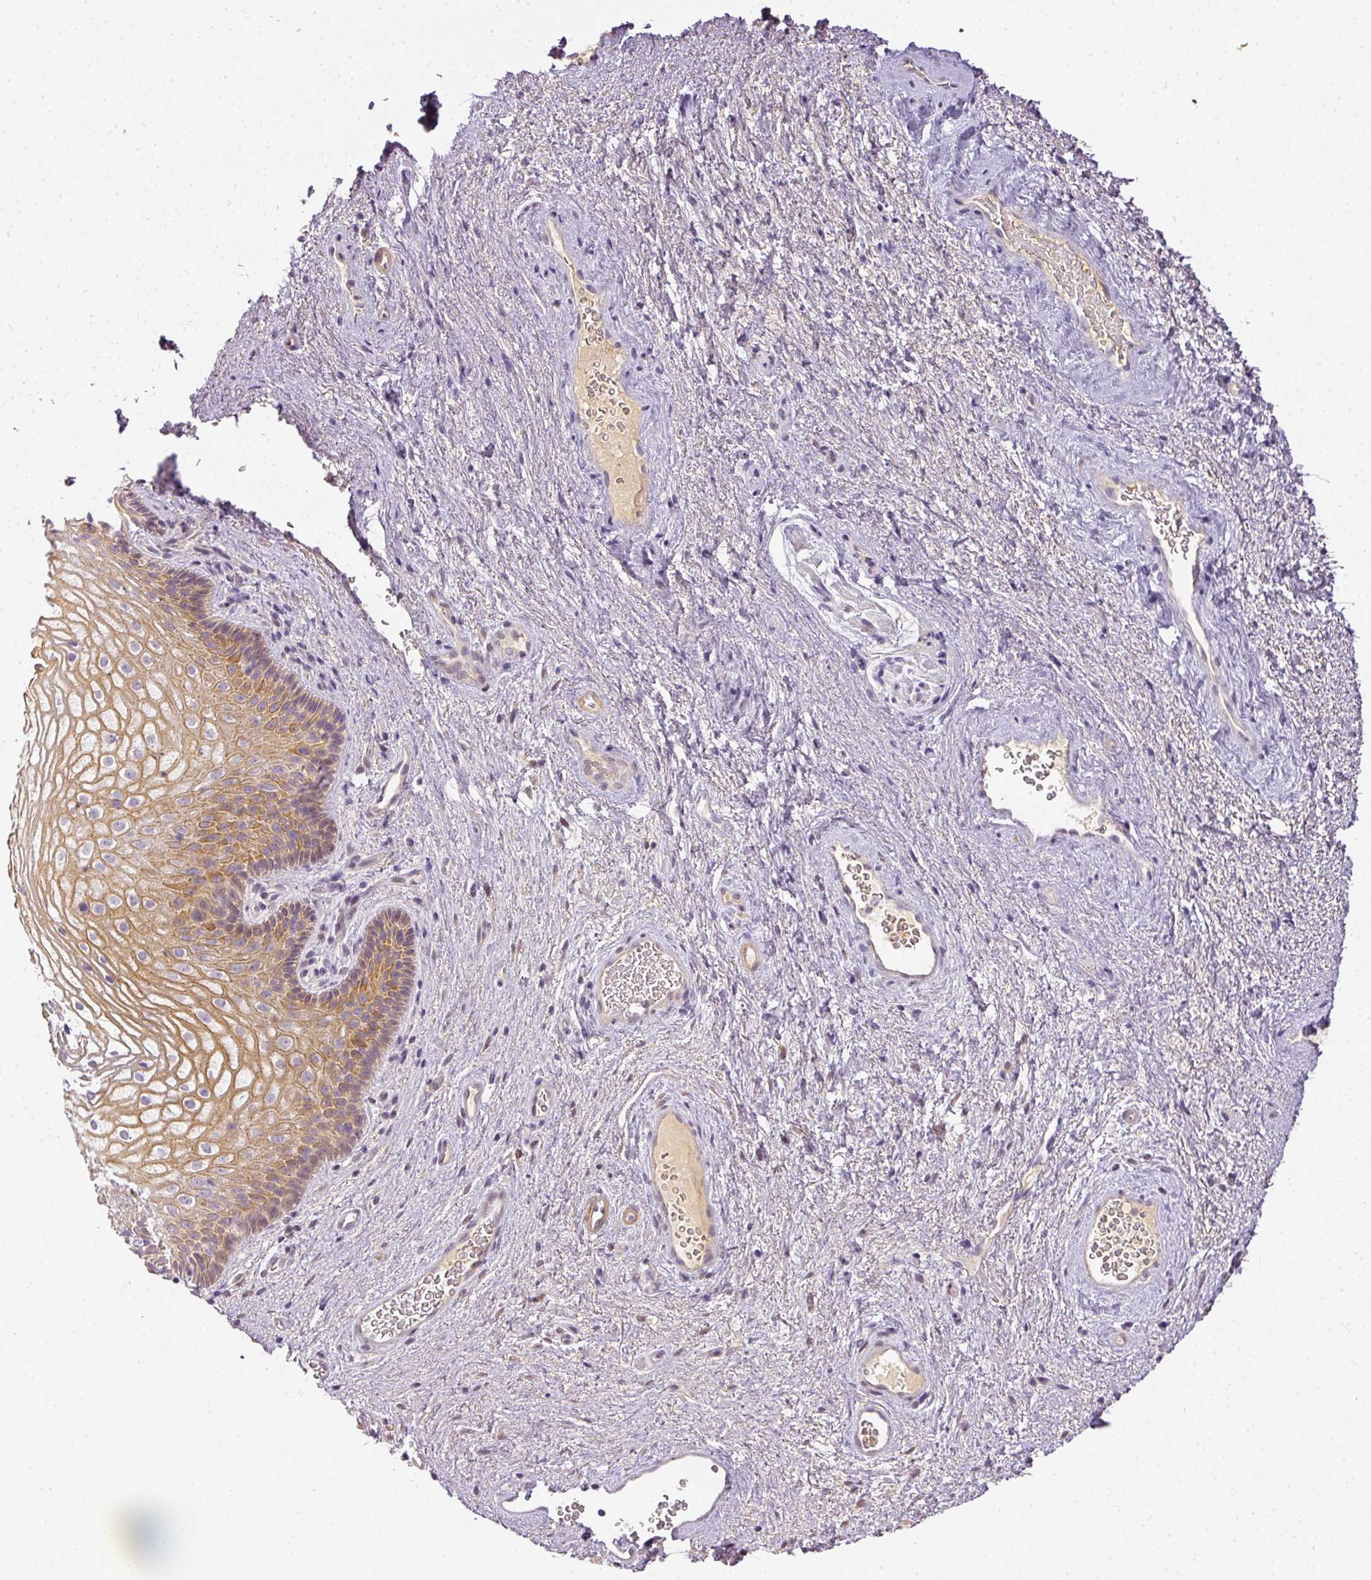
{"staining": {"intensity": "moderate", "quantity": ">75%", "location": "cytoplasmic/membranous"}, "tissue": "vagina", "cell_type": "Squamous epithelial cells", "image_type": "normal", "snomed": [{"axis": "morphology", "description": "Normal tissue, NOS"}, {"axis": "topography", "description": "Vagina"}], "caption": "A brown stain highlights moderate cytoplasmic/membranous positivity of a protein in squamous epithelial cells of normal vagina.", "gene": "ADH5", "patient": {"sex": "female", "age": 47}}